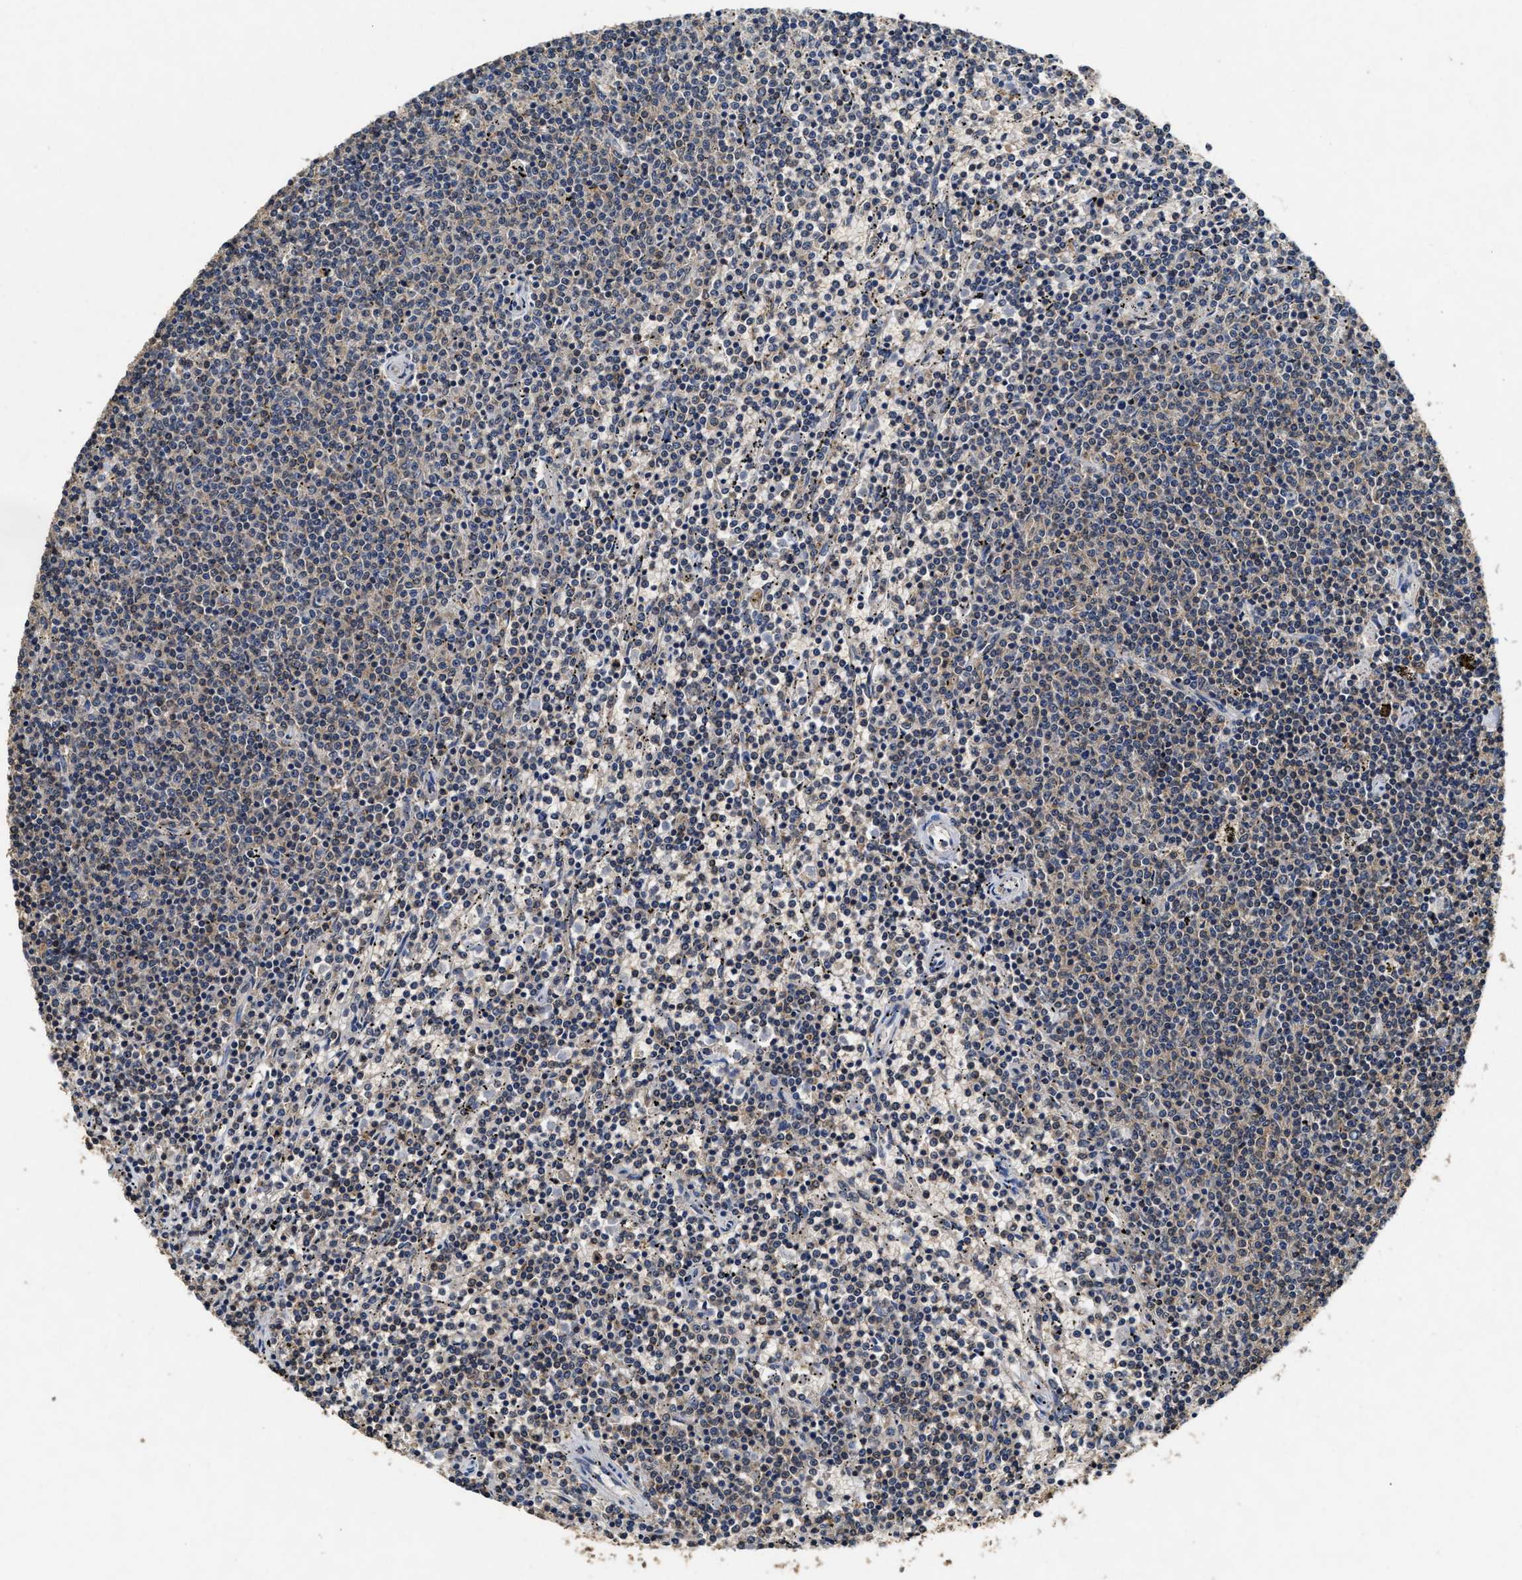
{"staining": {"intensity": "negative", "quantity": "none", "location": "none"}, "tissue": "lymphoma", "cell_type": "Tumor cells", "image_type": "cancer", "snomed": [{"axis": "morphology", "description": "Malignant lymphoma, non-Hodgkin's type, Low grade"}, {"axis": "topography", "description": "Spleen"}], "caption": "An image of lymphoma stained for a protein demonstrates no brown staining in tumor cells.", "gene": "ACAT2", "patient": {"sex": "female", "age": 50}}